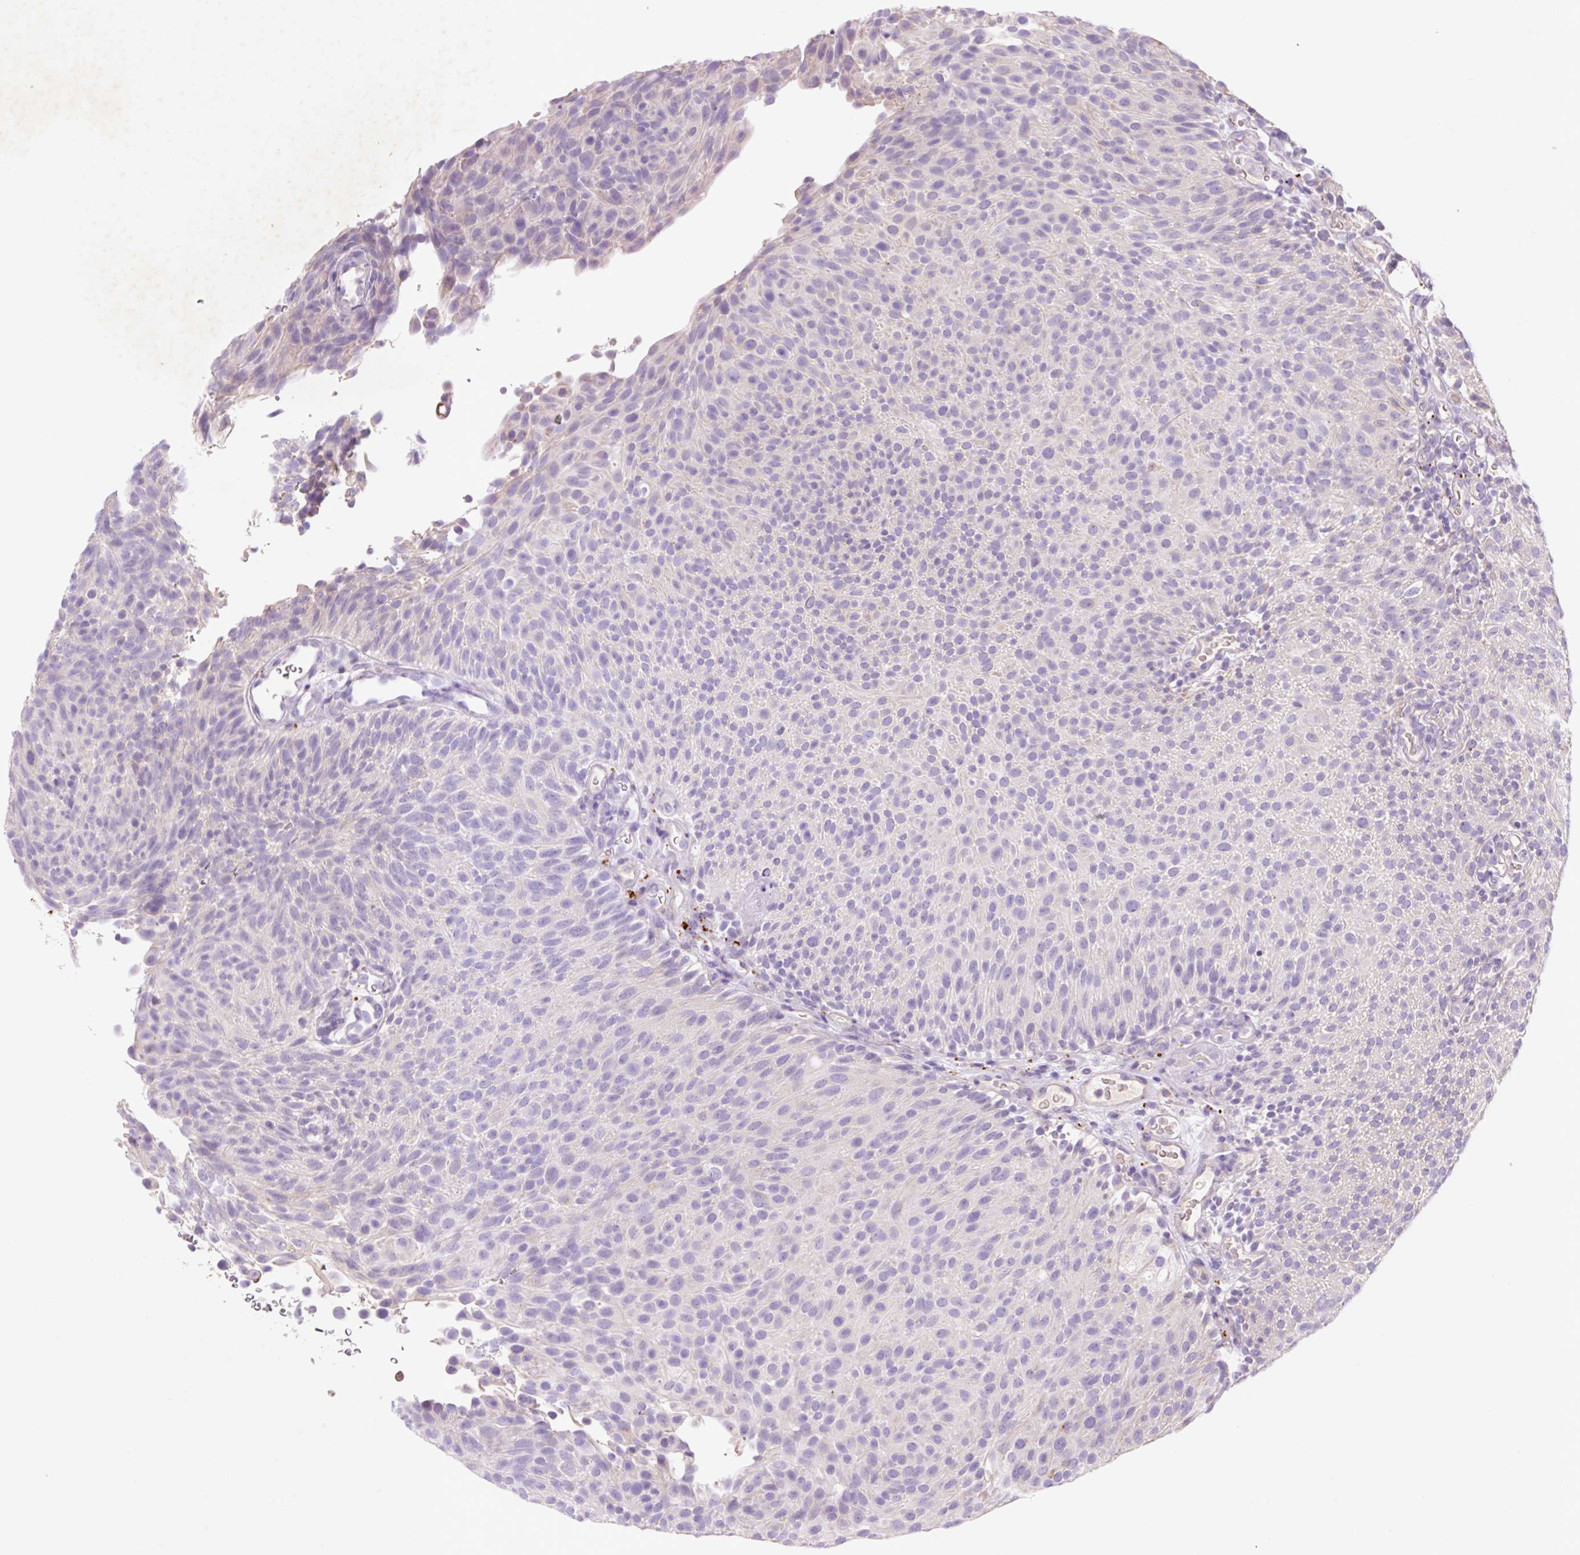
{"staining": {"intensity": "negative", "quantity": "none", "location": "none"}, "tissue": "urothelial cancer", "cell_type": "Tumor cells", "image_type": "cancer", "snomed": [{"axis": "morphology", "description": "Urothelial carcinoma, Low grade"}, {"axis": "topography", "description": "Urinary bladder"}], "caption": "DAB (3,3'-diaminobenzidine) immunohistochemical staining of human urothelial carcinoma (low-grade) demonstrates no significant staining in tumor cells.", "gene": "HEXA", "patient": {"sex": "male", "age": 78}}